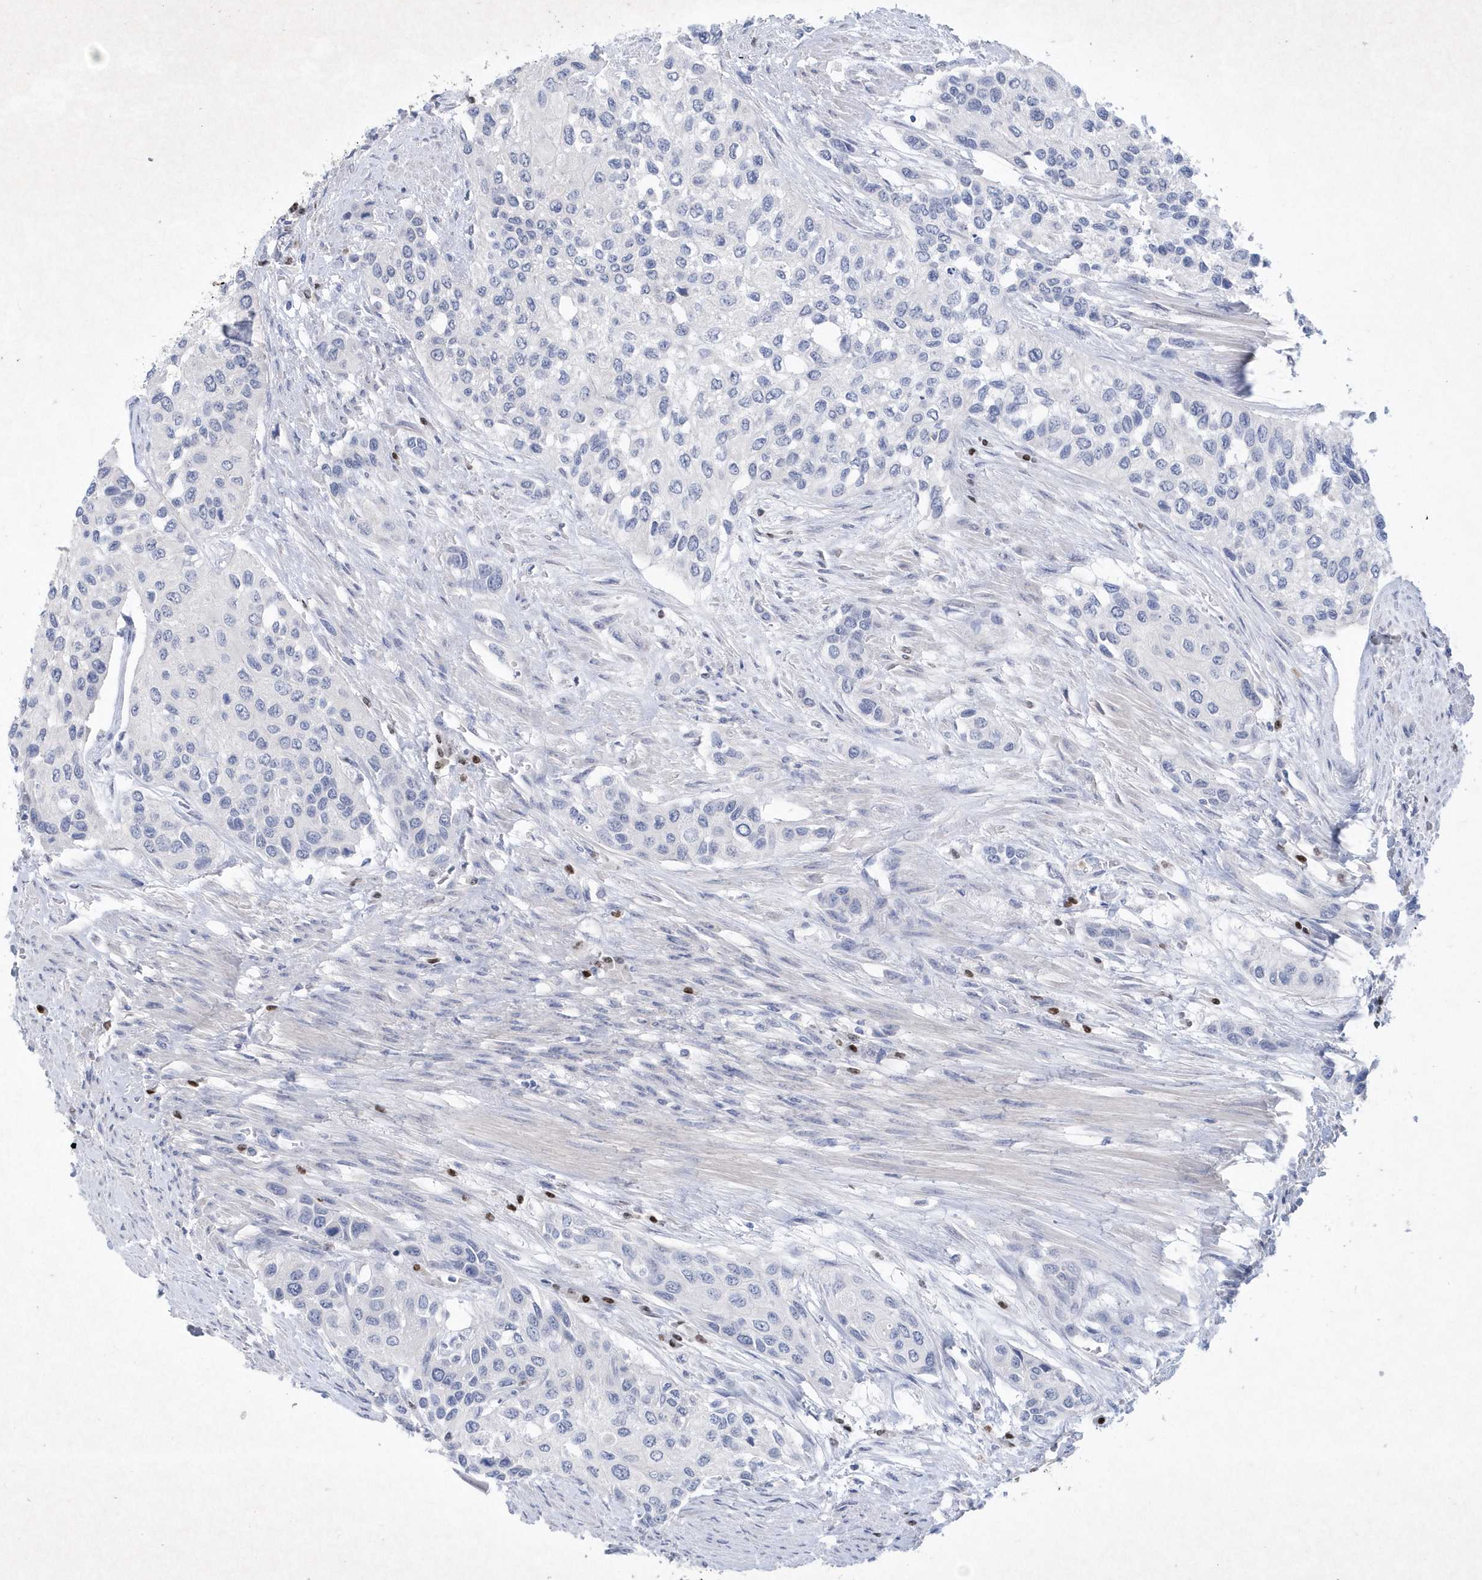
{"staining": {"intensity": "negative", "quantity": "none", "location": "none"}, "tissue": "urothelial cancer", "cell_type": "Tumor cells", "image_type": "cancer", "snomed": [{"axis": "morphology", "description": "Normal tissue, NOS"}, {"axis": "morphology", "description": "Urothelial carcinoma, High grade"}, {"axis": "topography", "description": "Vascular tissue"}, {"axis": "topography", "description": "Urinary bladder"}], "caption": "Immunohistochemistry (IHC) micrograph of urothelial cancer stained for a protein (brown), which shows no staining in tumor cells.", "gene": "BHLHA15", "patient": {"sex": "female", "age": 56}}